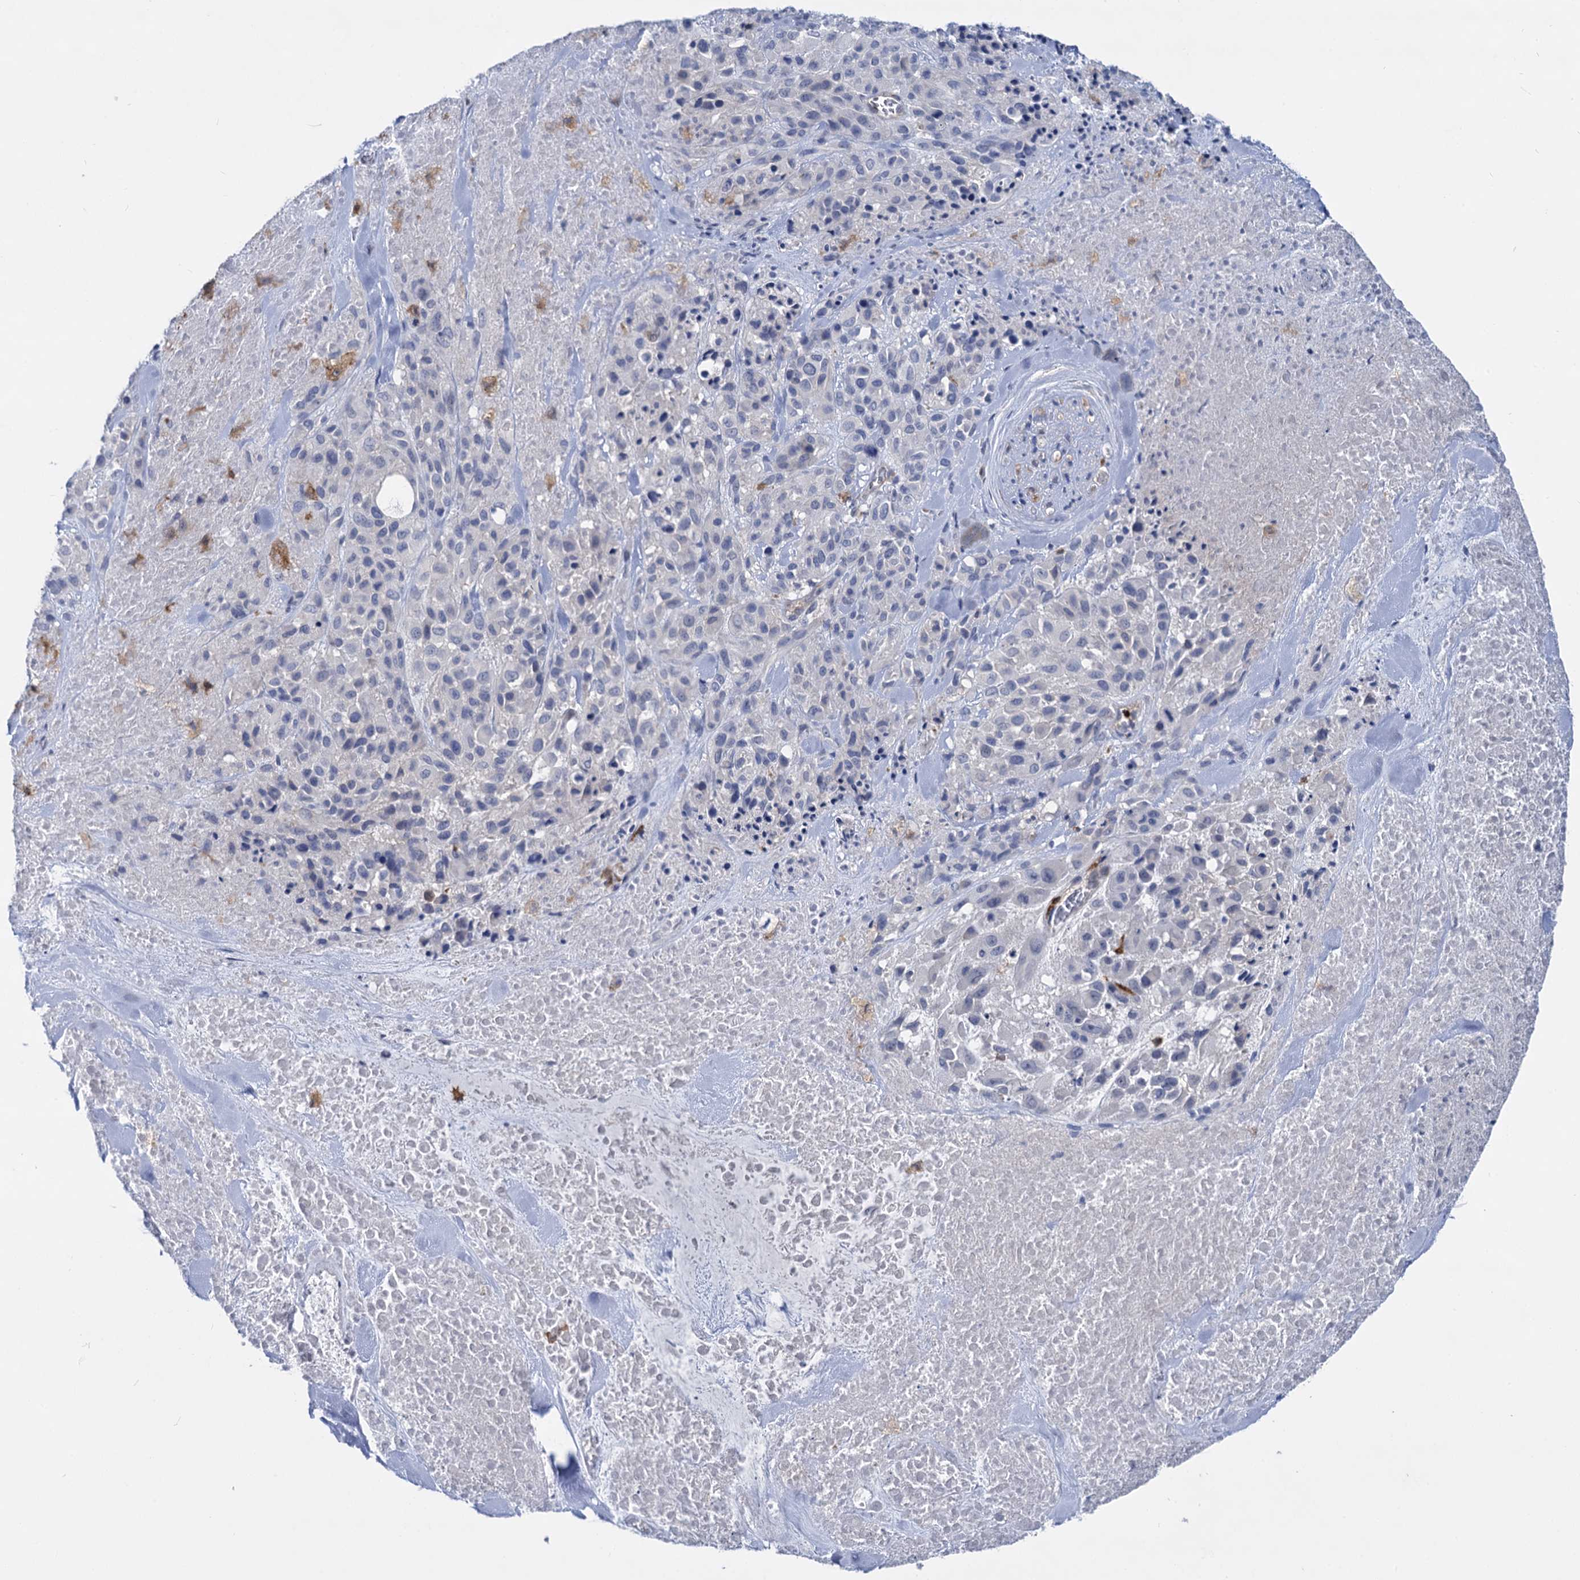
{"staining": {"intensity": "negative", "quantity": "none", "location": "none"}, "tissue": "melanoma", "cell_type": "Tumor cells", "image_type": "cancer", "snomed": [{"axis": "morphology", "description": "Malignant melanoma, Metastatic site"}, {"axis": "topography", "description": "Skin"}], "caption": "DAB (3,3'-diaminobenzidine) immunohistochemical staining of melanoma reveals no significant expression in tumor cells. (DAB immunohistochemistry visualized using brightfield microscopy, high magnification).", "gene": "RHOG", "patient": {"sex": "female", "age": 81}}